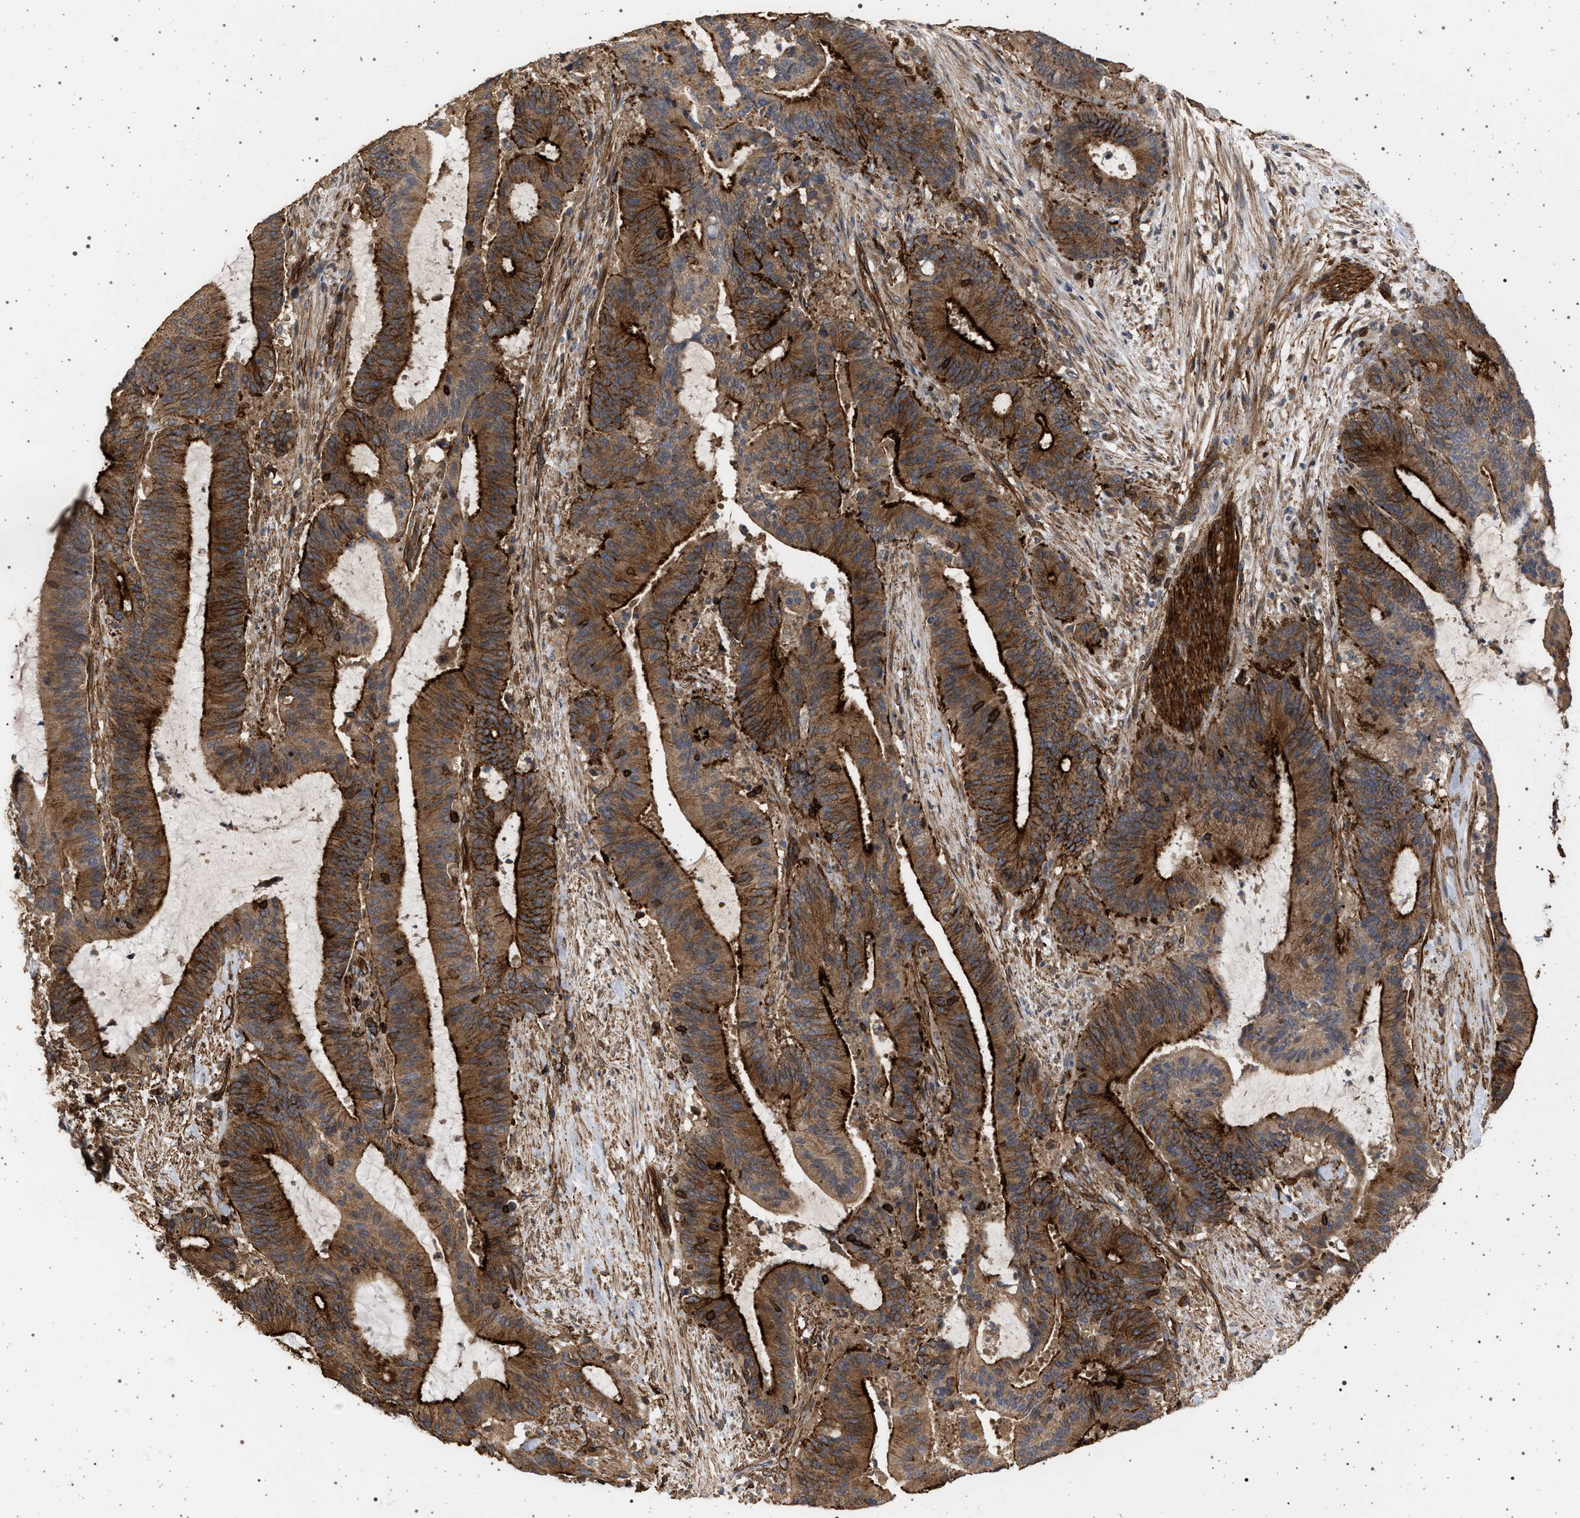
{"staining": {"intensity": "strong", "quantity": ">75%", "location": "cytoplasmic/membranous"}, "tissue": "liver cancer", "cell_type": "Tumor cells", "image_type": "cancer", "snomed": [{"axis": "morphology", "description": "Normal tissue, NOS"}, {"axis": "morphology", "description": "Cholangiocarcinoma"}, {"axis": "topography", "description": "Liver"}, {"axis": "topography", "description": "Peripheral nerve tissue"}], "caption": "High-magnification brightfield microscopy of cholangiocarcinoma (liver) stained with DAB (3,3'-diaminobenzidine) (brown) and counterstained with hematoxylin (blue). tumor cells exhibit strong cytoplasmic/membranous positivity is identified in about>75% of cells.", "gene": "IFT20", "patient": {"sex": "female", "age": 73}}